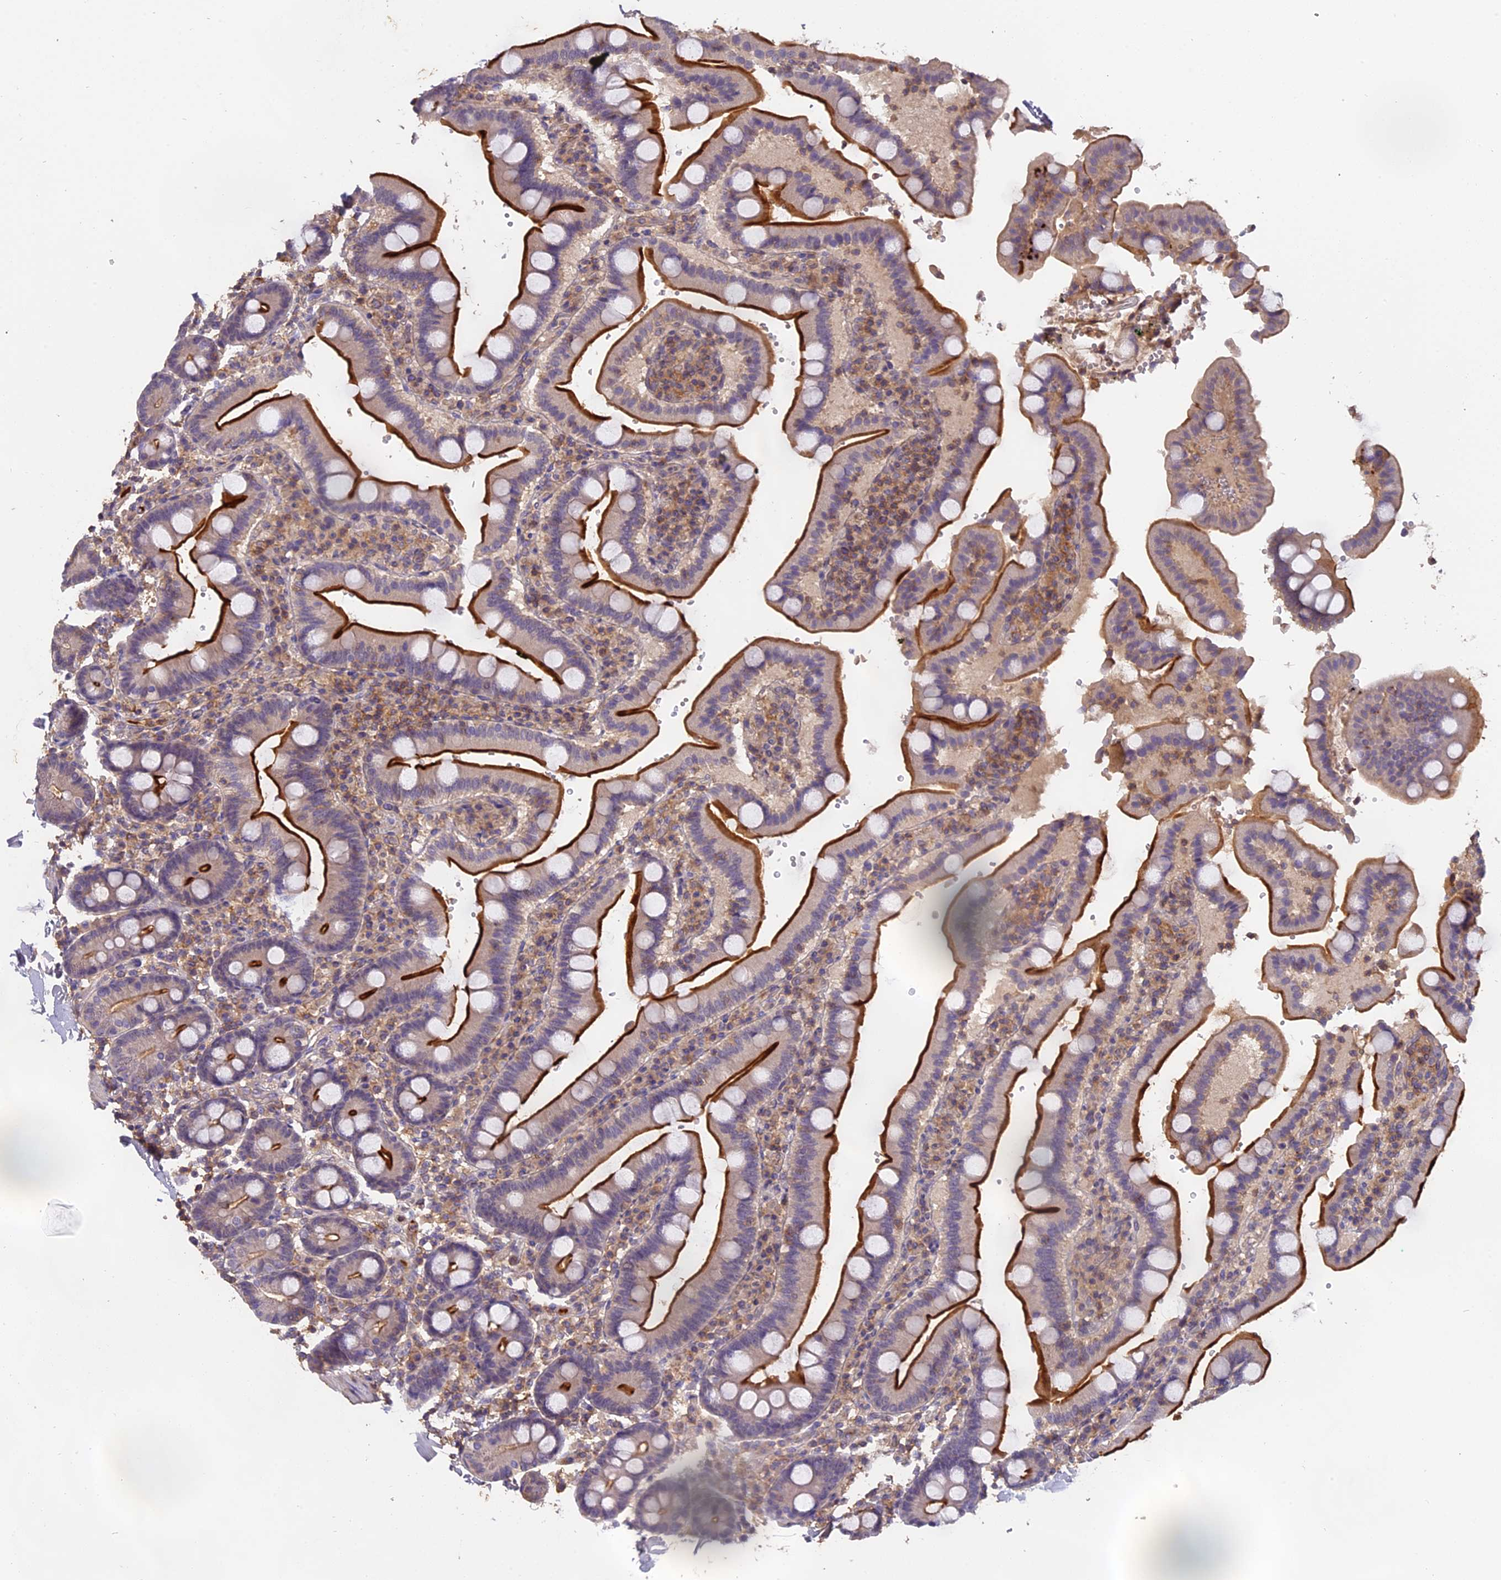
{"staining": {"intensity": "strong", "quantity": "25%-75%", "location": "cytoplasmic/membranous"}, "tissue": "duodenum", "cell_type": "Glandular cells", "image_type": "normal", "snomed": [{"axis": "morphology", "description": "Normal tissue, NOS"}, {"axis": "topography", "description": "Small intestine, NOS"}], "caption": "Protein expression analysis of unremarkable duodenum displays strong cytoplasmic/membranous expression in about 25%-75% of glandular cells.", "gene": "CFAP119", "patient": {"sex": "female", "age": 71}}